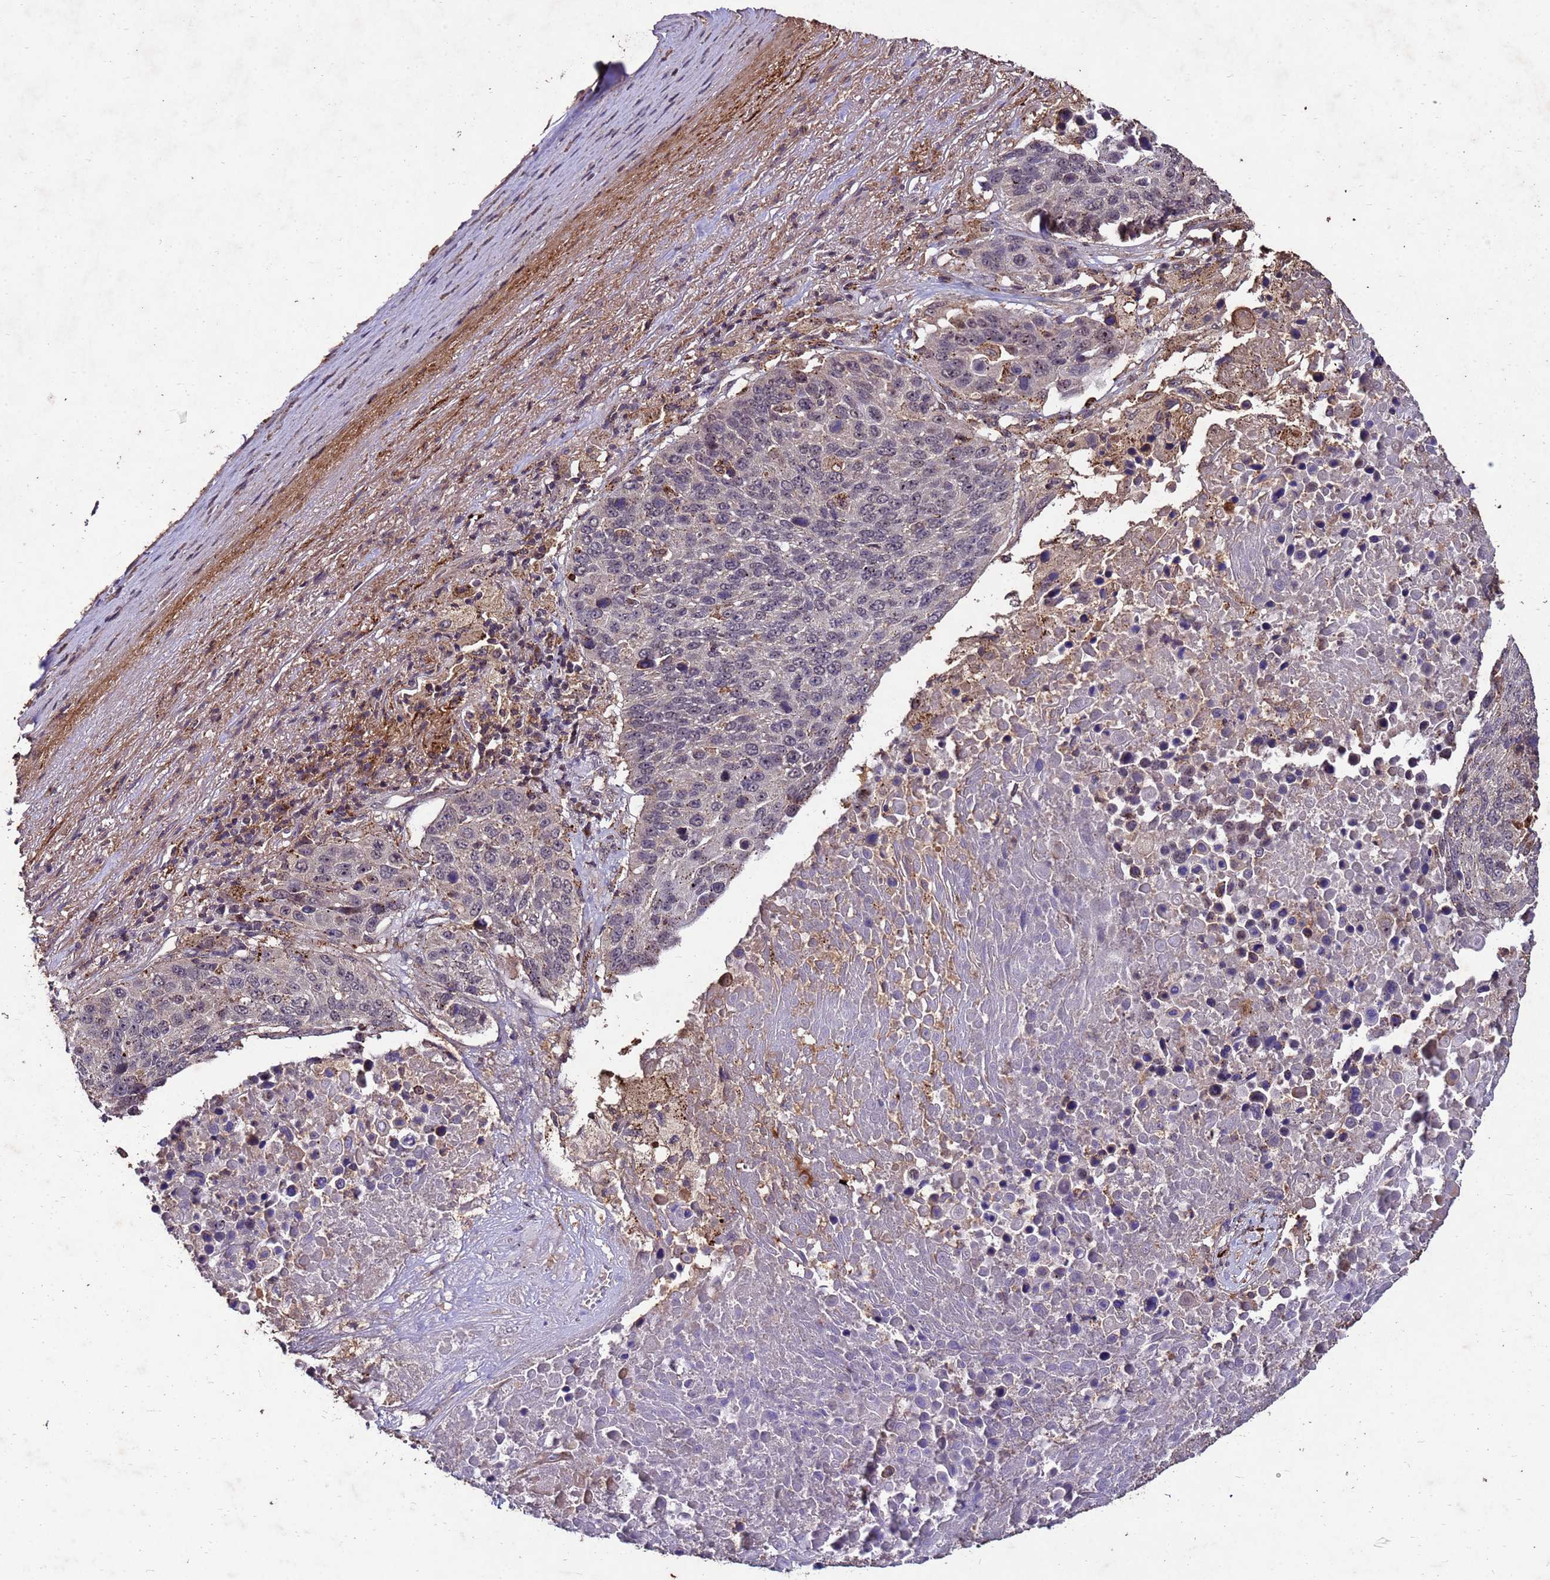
{"staining": {"intensity": "negative", "quantity": "none", "location": "none"}, "tissue": "lung cancer", "cell_type": "Tumor cells", "image_type": "cancer", "snomed": [{"axis": "morphology", "description": "Normal tissue, NOS"}, {"axis": "morphology", "description": "Squamous cell carcinoma, NOS"}, {"axis": "topography", "description": "Lymph node"}, {"axis": "topography", "description": "Lung"}], "caption": "Tumor cells show no significant protein positivity in lung cancer.", "gene": "TOR4A", "patient": {"sex": "male", "age": 66}}